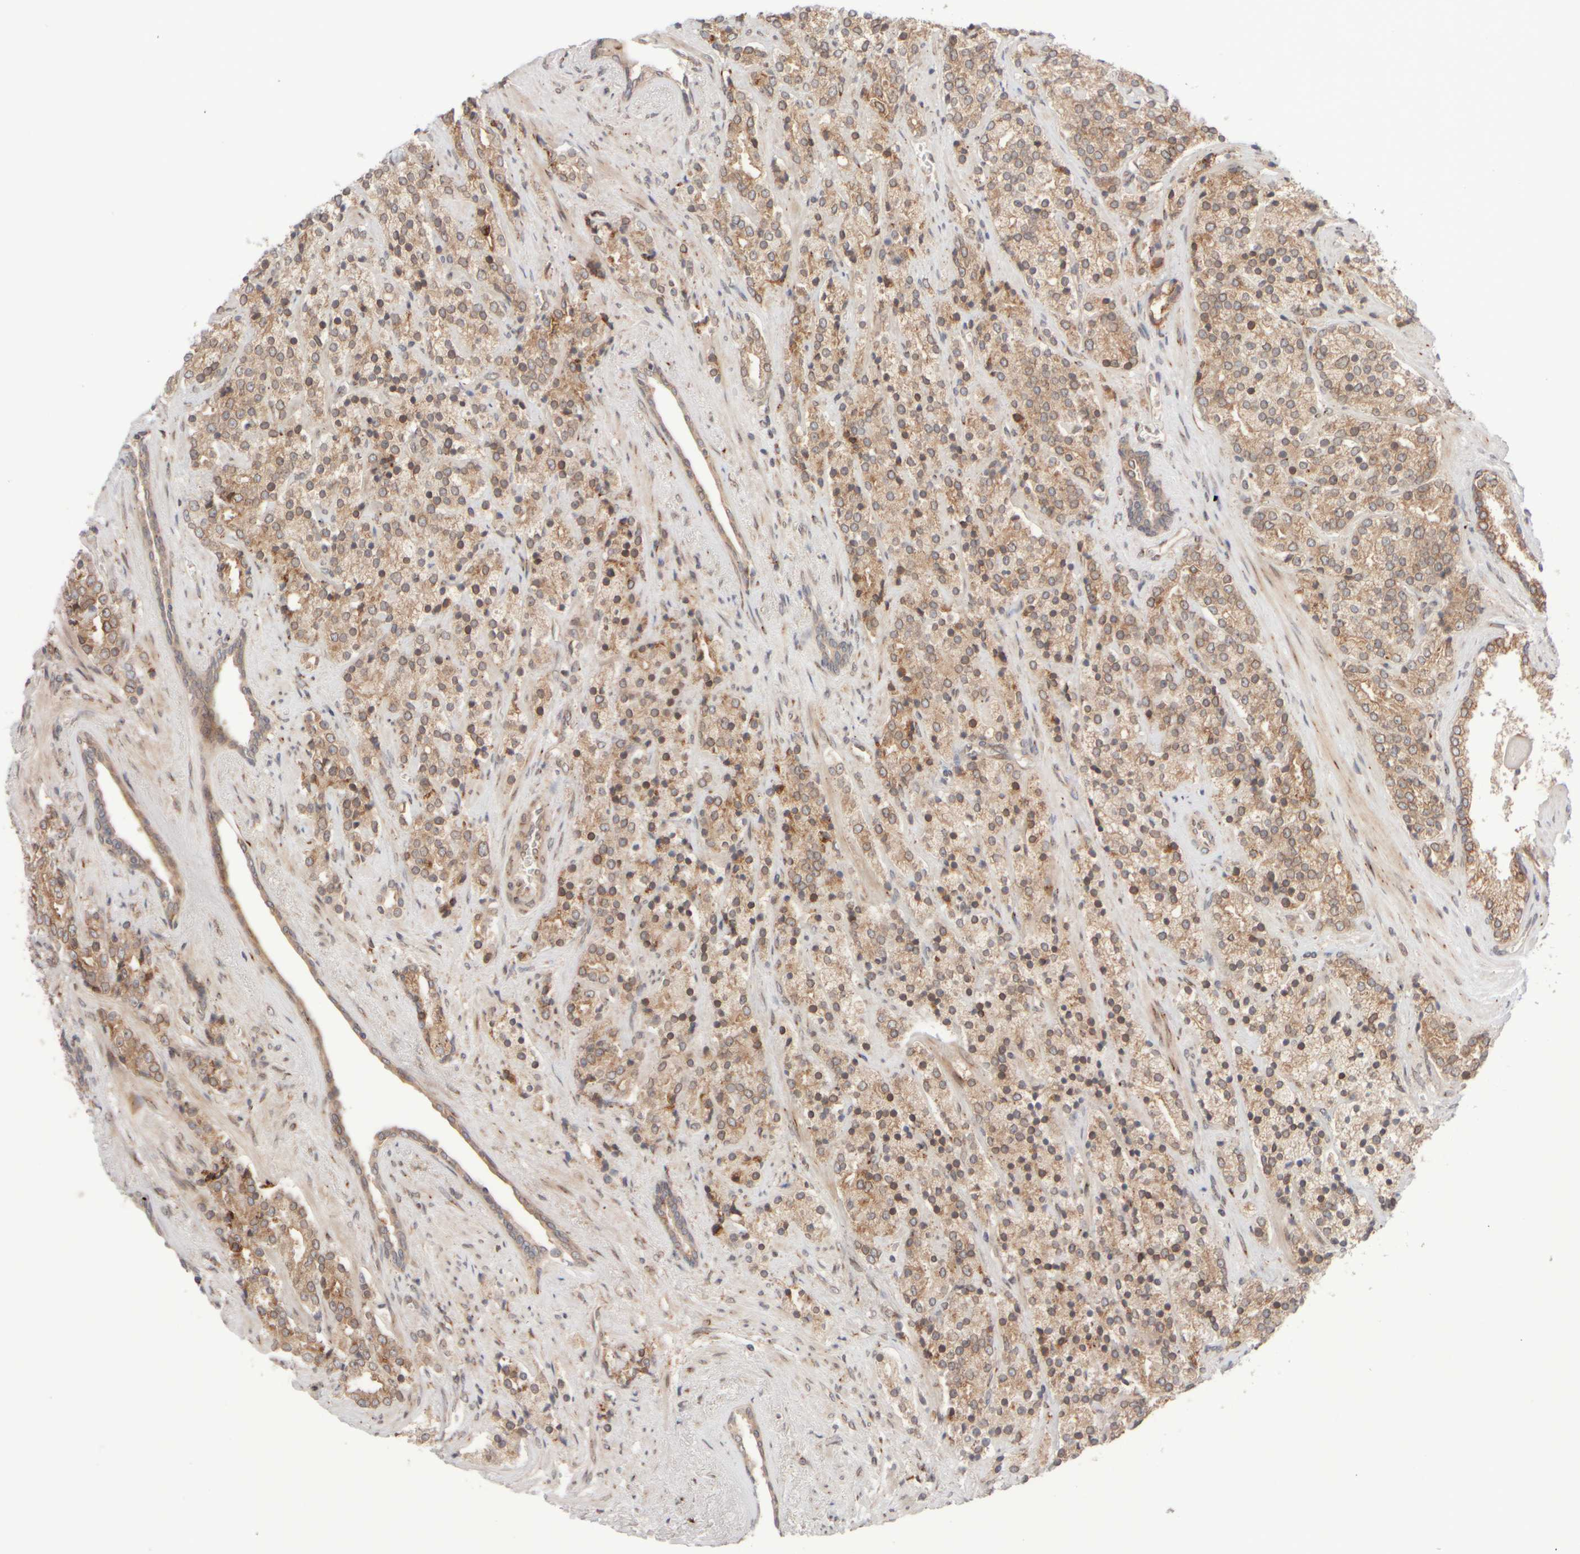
{"staining": {"intensity": "weak", "quantity": ">75%", "location": "cytoplasmic/membranous"}, "tissue": "prostate cancer", "cell_type": "Tumor cells", "image_type": "cancer", "snomed": [{"axis": "morphology", "description": "Adenocarcinoma, High grade"}, {"axis": "topography", "description": "Prostate"}], "caption": "A low amount of weak cytoplasmic/membranous expression is present in approximately >75% of tumor cells in adenocarcinoma (high-grade) (prostate) tissue.", "gene": "GCN1", "patient": {"sex": "male", "age": 71}}